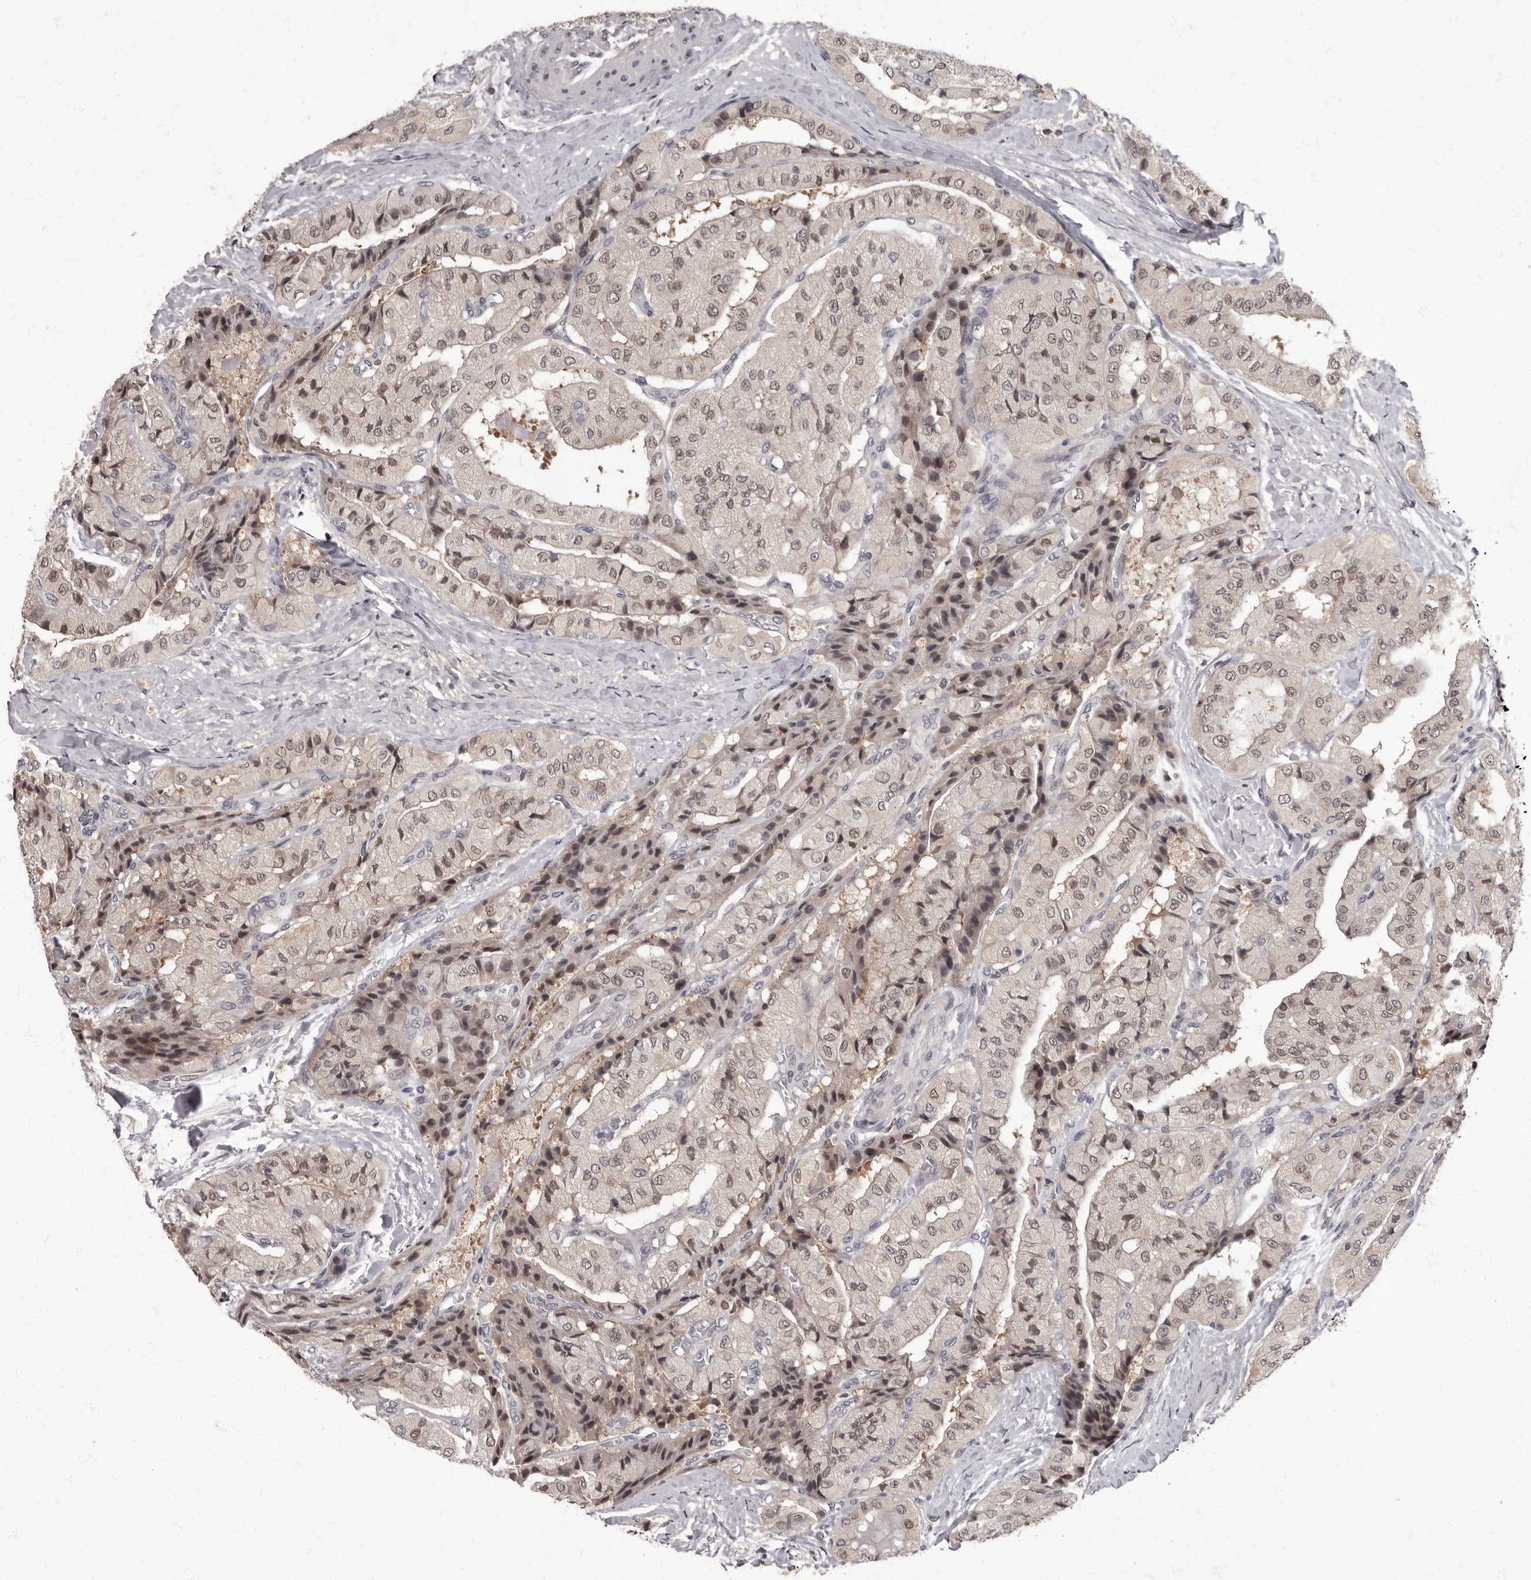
{"staining": {"intensity": "weak", "quantity": ">75%", "location": "nuclear"}, "tissue": "thyroid cancer", "cell_type": "Tumor cells", "image_type": "cancer", "snomed": [{"axis": "morphology", "description": "Papillary adenocarcinoma, NOS"}, {"axis": "topography", "description": "Thyroid gland"}], "caption": "This micrograph displays immunohistochemistry (IHC) staining of thyroid papillary adenocarcinoma, with low weak nuclear positivity in approximately >75% of tumor cells.", "gene": "C1orf50", "patient": {"sex": "female", "age": 59}}